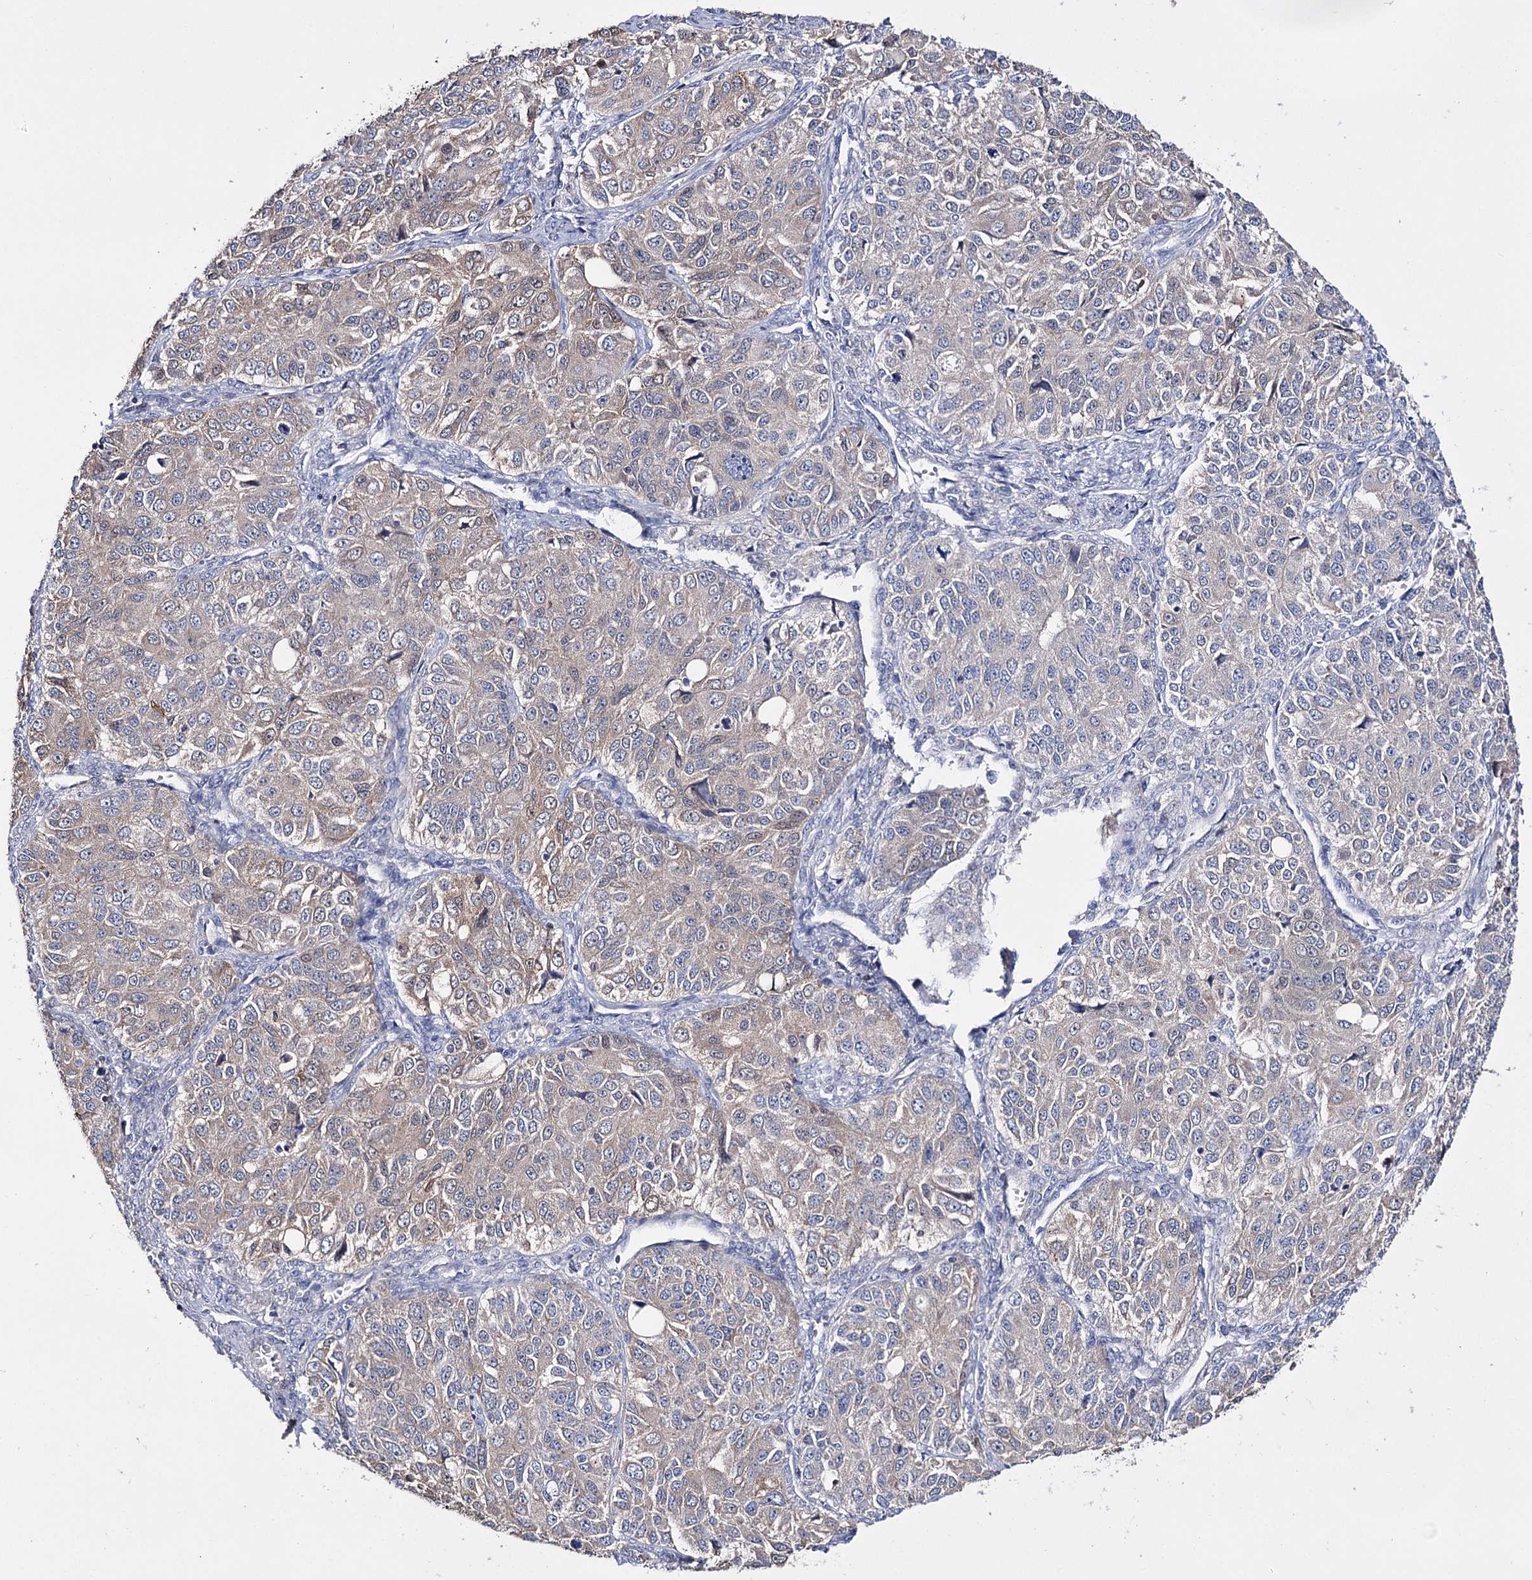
{"staining": {"intensity": "weak", "quantity": ">75%", "location": "cytoplasmic/membranous"}, "tissue": "ovarian cancer", "cell_type": "Tumor cells", "image_type": "cancer", "snomed": [{"axis": "morphology", "description": "Carcinoma, endometroid"}, {"axis": "topography", "description": "Ovary"}], "caption": "Protein staining exhibits weak cytoplasmic/membranous positivity in approximately >75% of tumor cells in ovarian endometroid carcinoma.", "gene": "PTER", "patient": {"sex": "female", "age": 51}}